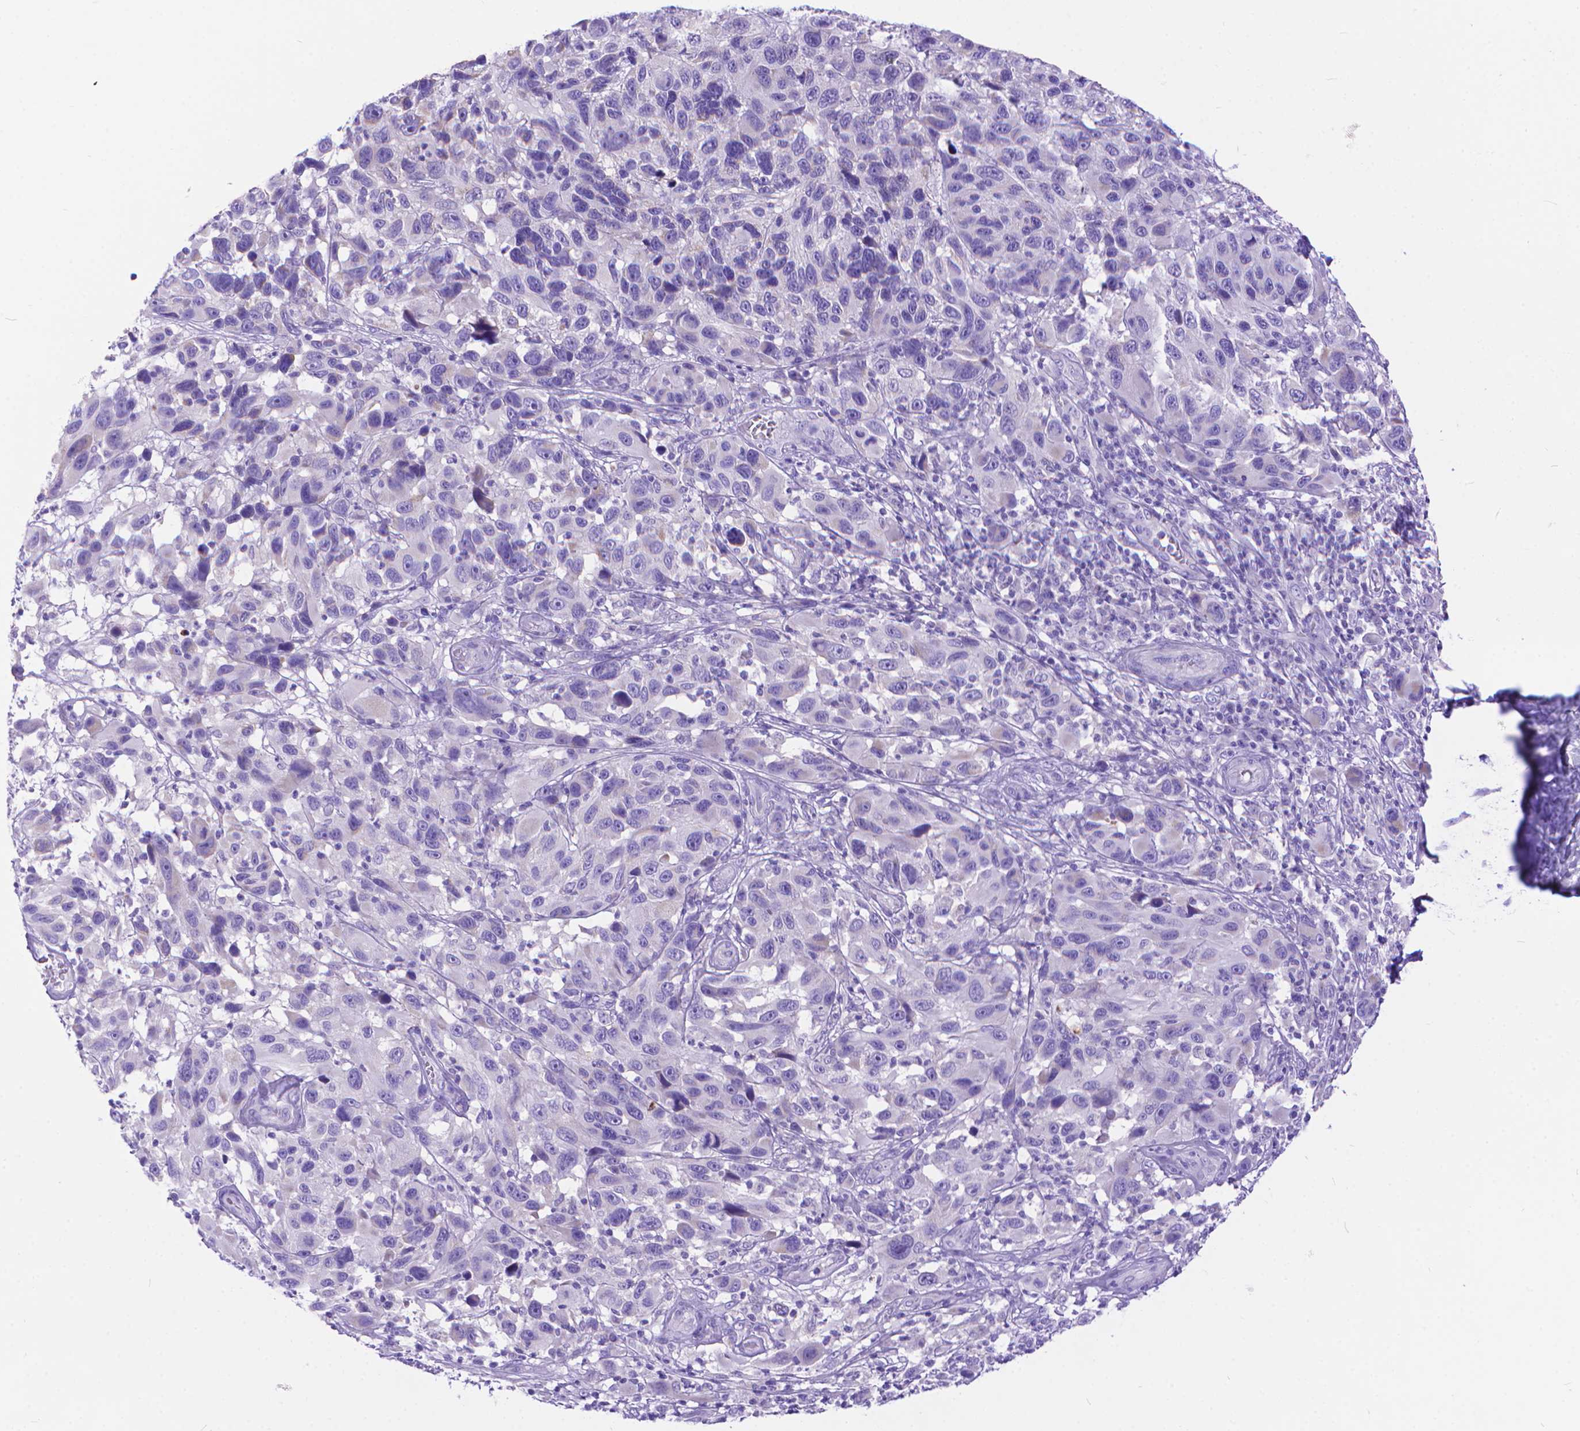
{"staining": {"intensity": "negative", "quantity": "none", "location": "none"}, "tissue": "melanoma", "cell_type": "Tumor cells", "image_type": "cancer", "snomed": [{"axis": "morphology", "description": "Malignant melanoma, NOS"}, {"axis": "topography", "description": "Skin"}], "caption": "High power microscopy image of an immunohistochemistry (IHC) image of melanoma, revealing no significant positivity in tumor cells.", "gene": "DHRS2", "patient": {"sex": "male", "age": 53}}